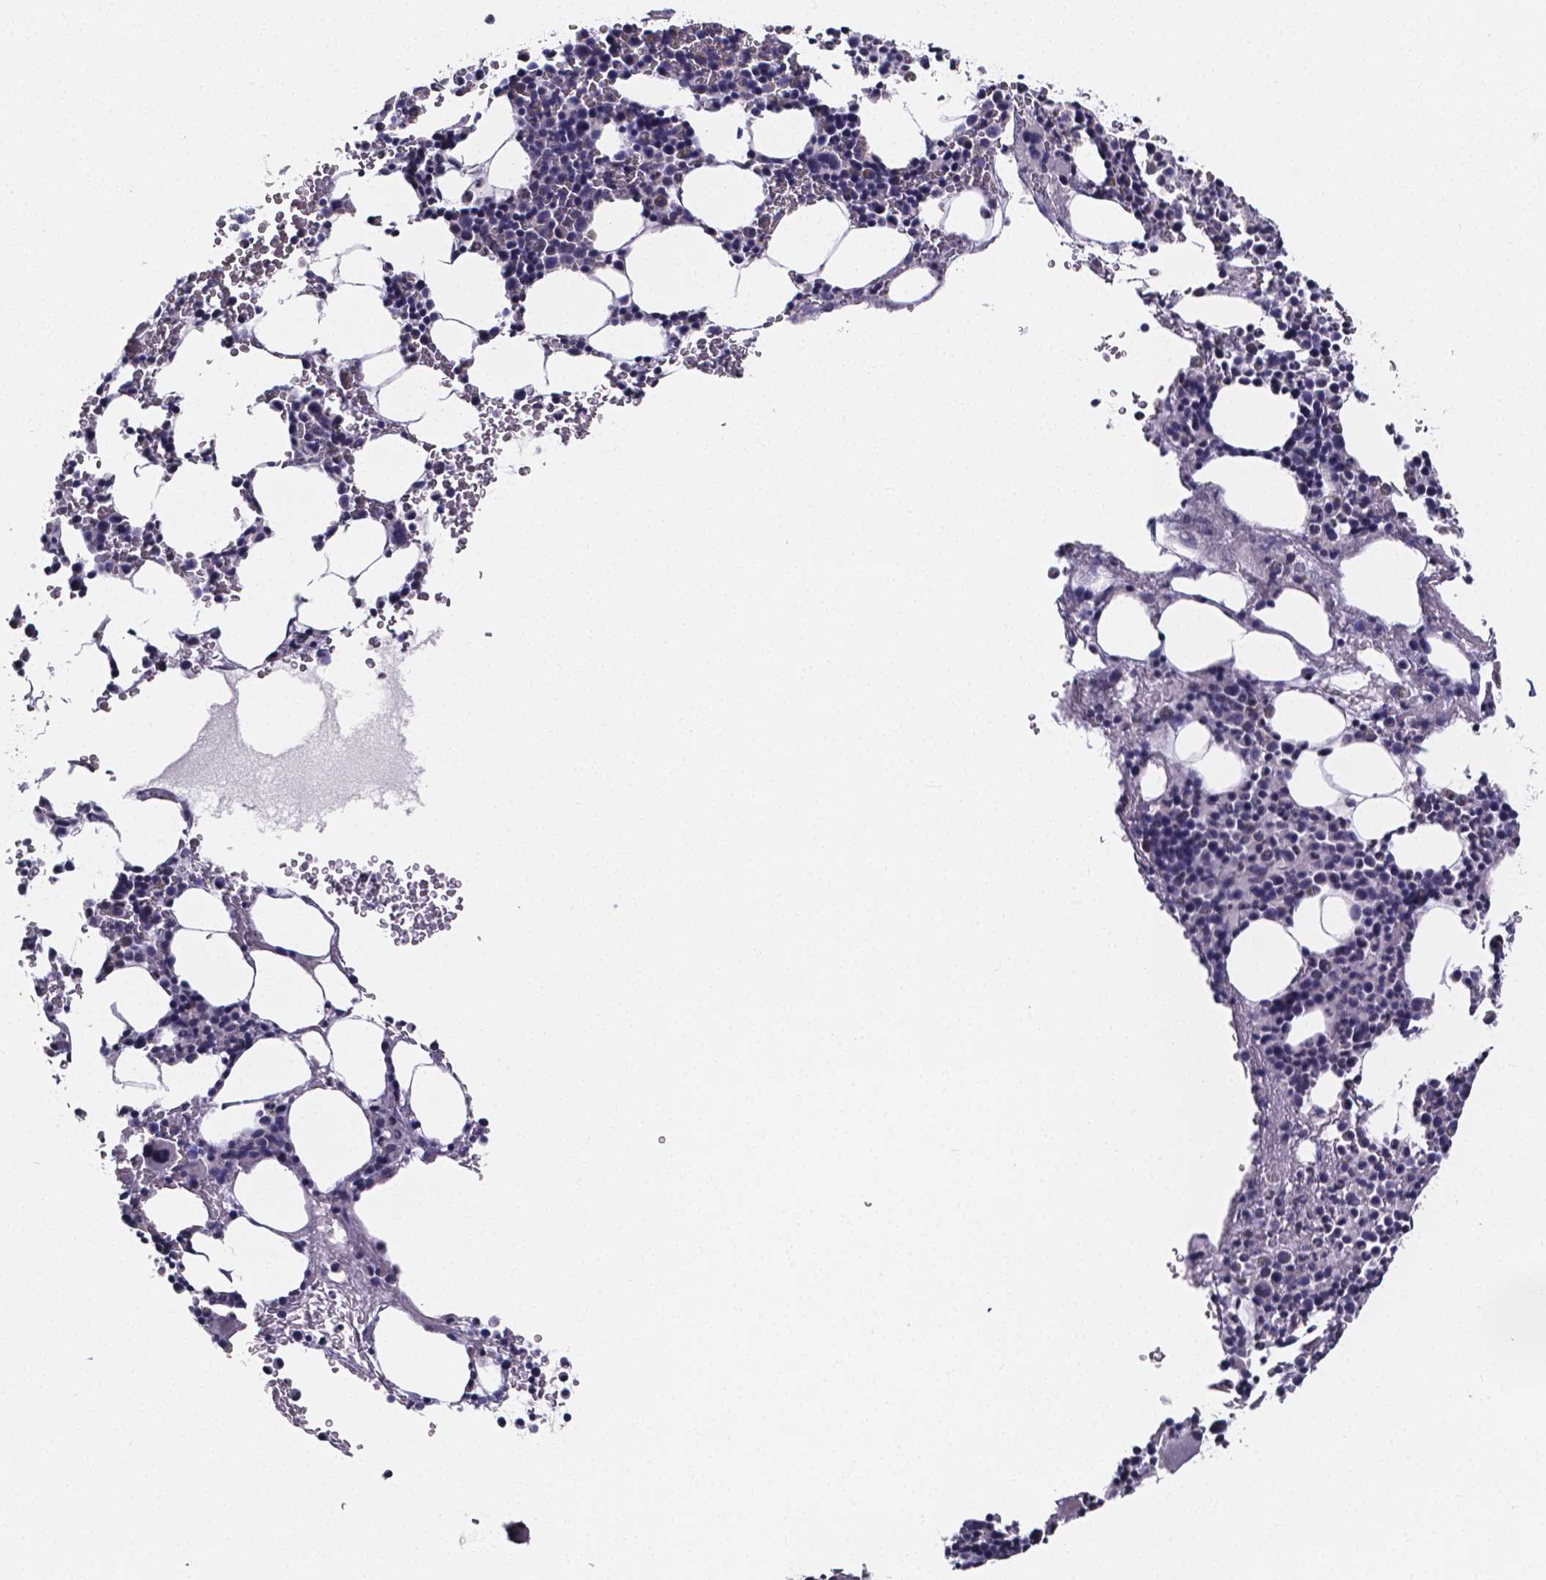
{"staining": {"intensity": "negative", "quantity": "none", "location": "none"}, "tissue": "bone marrow", "cell_type": "Hematopoietic cells", "image_type": "normal", "snomed": [{"axis": "morphology", "description": "Normal tissue, NOS"}, {"axis": "topography", "description": "Bone marrow"}], "caption": "An immunohistochemistry histopathology image of normal bone marrow is shown. There is no staining in hematopoietic cells of bone marrow. (DAB (3,3'-diaminobenzidine) immunohistochemistry with hematoxylin counter stain).", "gene": "IZUMO1", "patient": {"sex": "male", "age": 82}}